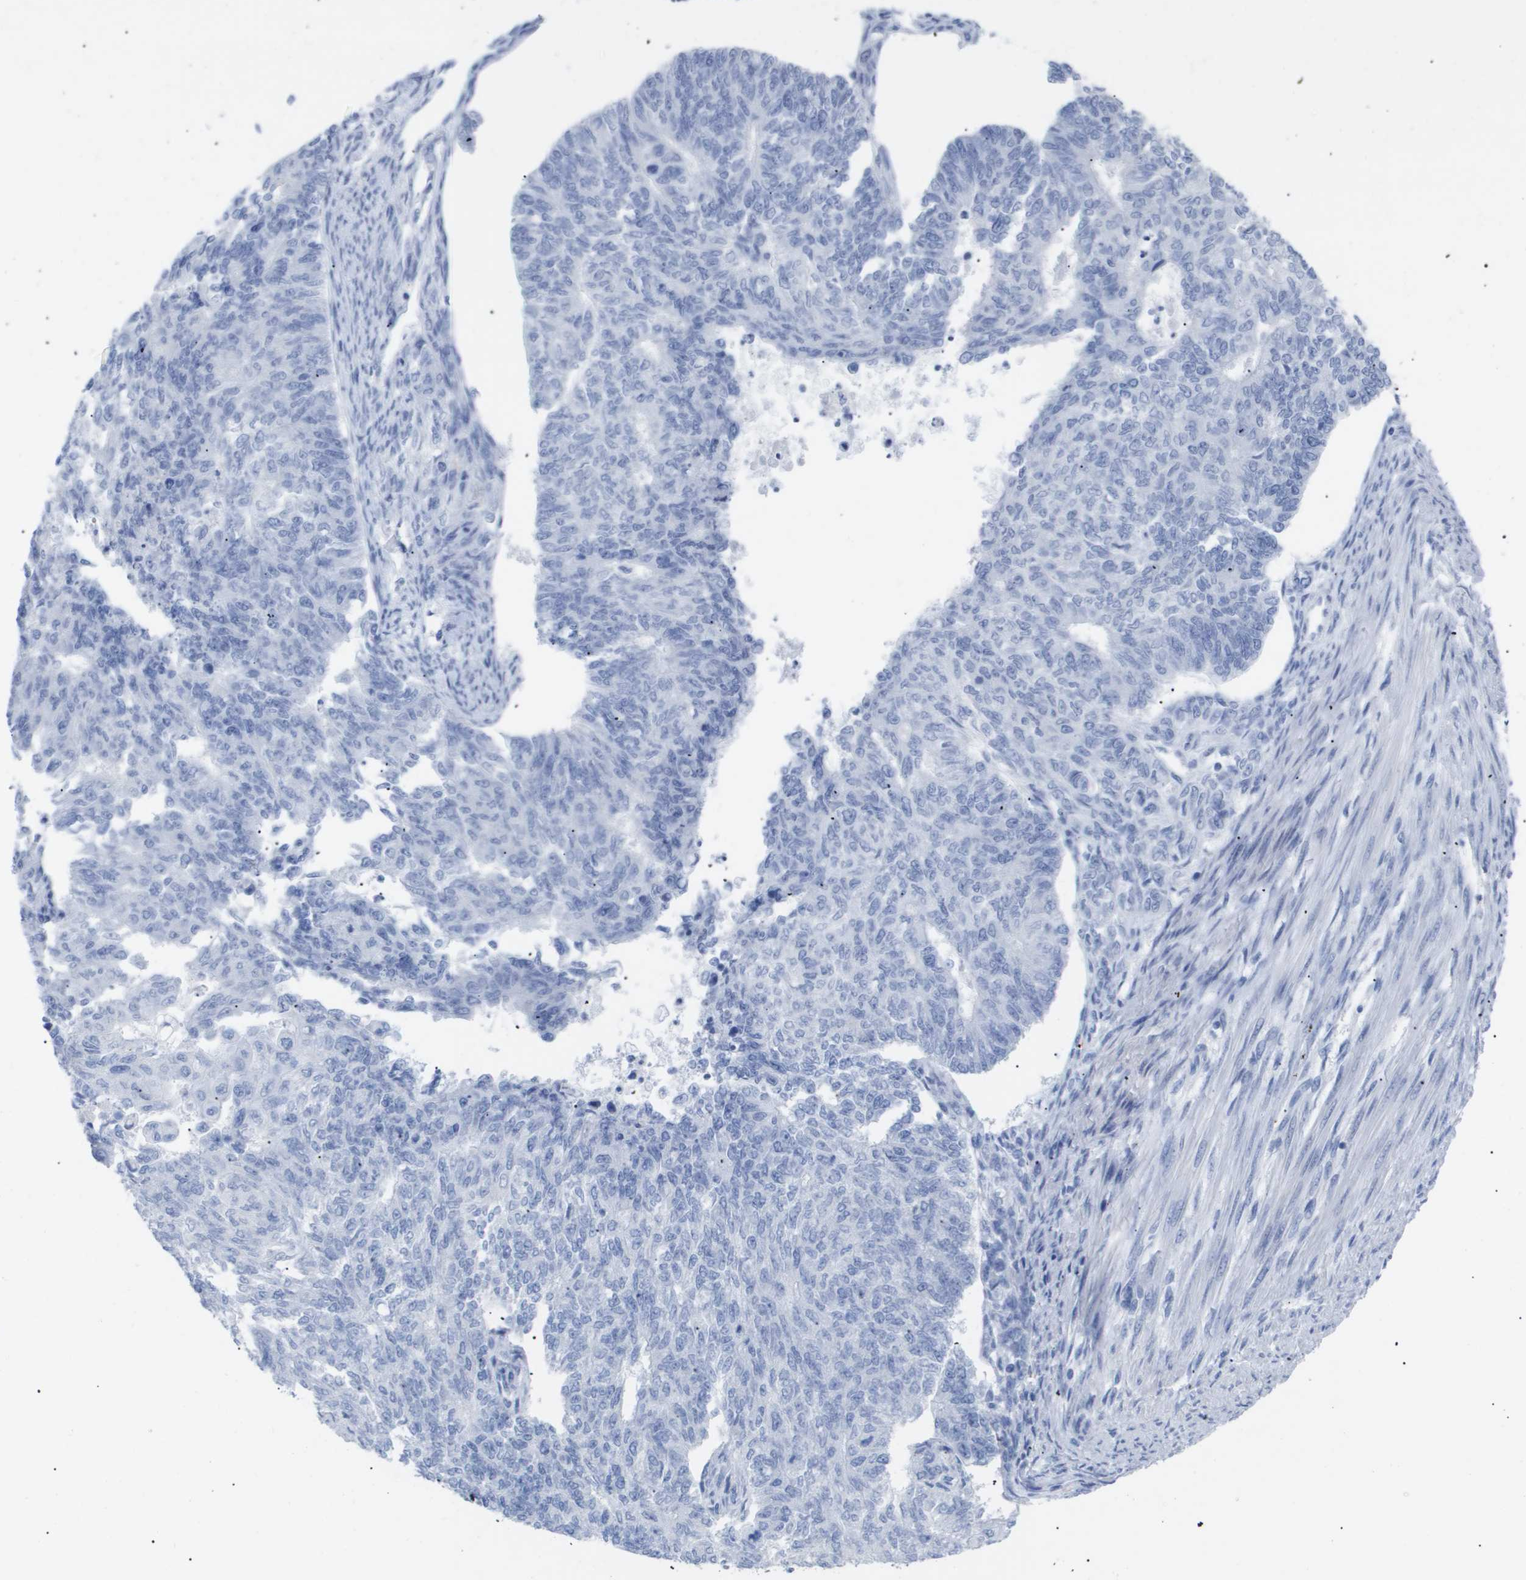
{"staining": {"intensity": "negative", "quantity": "none", "location": "none"}, "tissue": "endometrial cancer", "cell_type": "Tumor cells", "image_type": "cancer", "snomed": [{"axis": "morphology", "description": "Adenocarcinoma, NOS"}, {"axis": "topography", "description": "Endometrium"}], "caption": "High power microscopy histopathology image of an immunohistochemistry (IHC) photomicrograph of endometrial adenocarcinoma, revealing no significant staining in tumor cells.", "gene": "CAV3", "patient": {"sex": "female", "age": 32}}